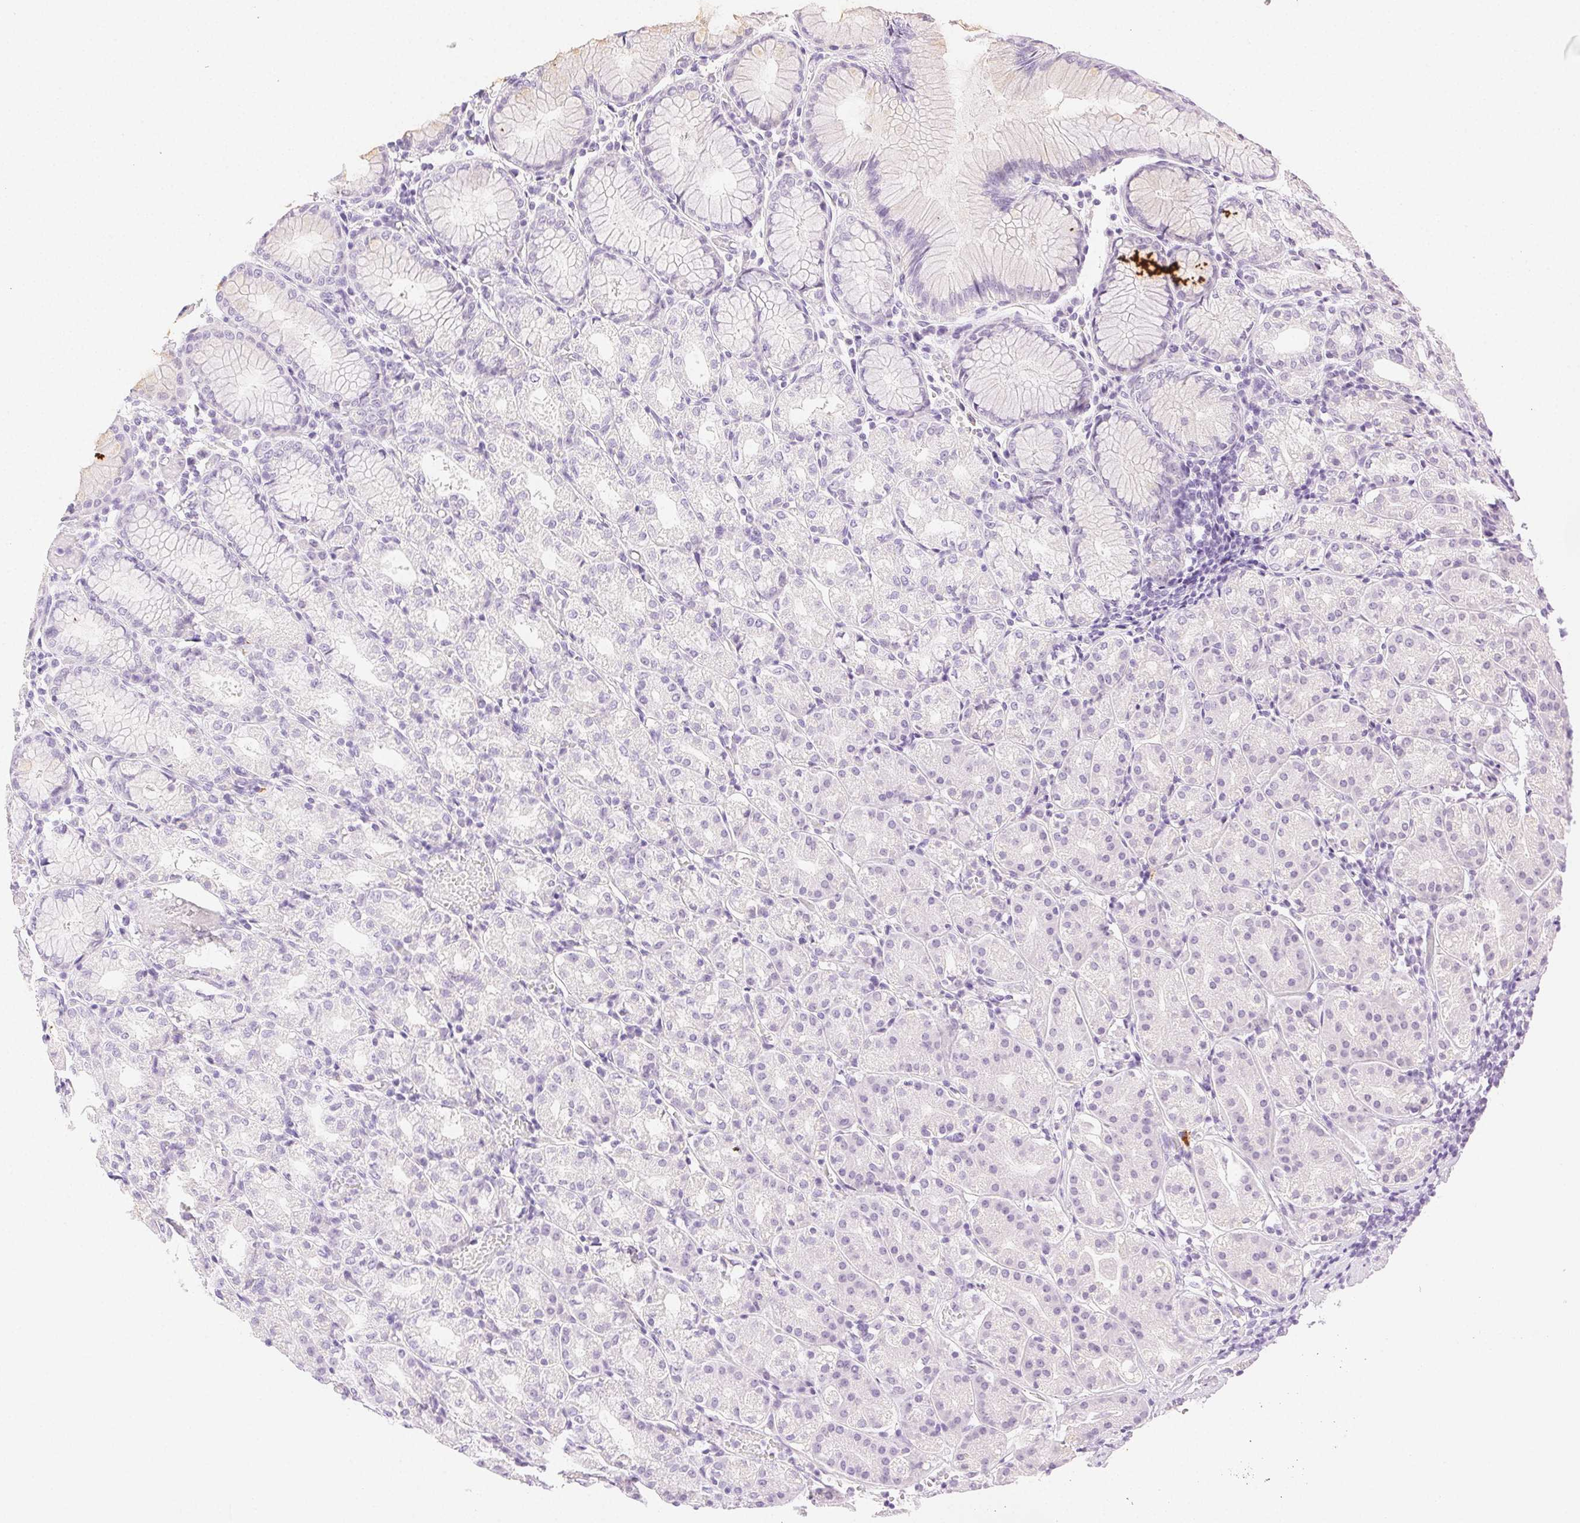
{"staining": {"intensity": "negative", "quantity": "none", "location": "none"}, "tissue": "stomach", "cell_type": "Glandular cells", "image_type": "normal", "snomed": [{"axis": "morphology", "description": "Normal tissue, NOS"}, {"axis": "topography", "description": "Stomach"}], "caption": "Immunohistochemistry image of unremarkable stomach: human stomach stained with DAB (3,3'-diaminobenzidine) exhibits no significant protein positivity in glandular cells.", "gene": "SPACA4", "patient": {"sex": "female", "age": 57}}